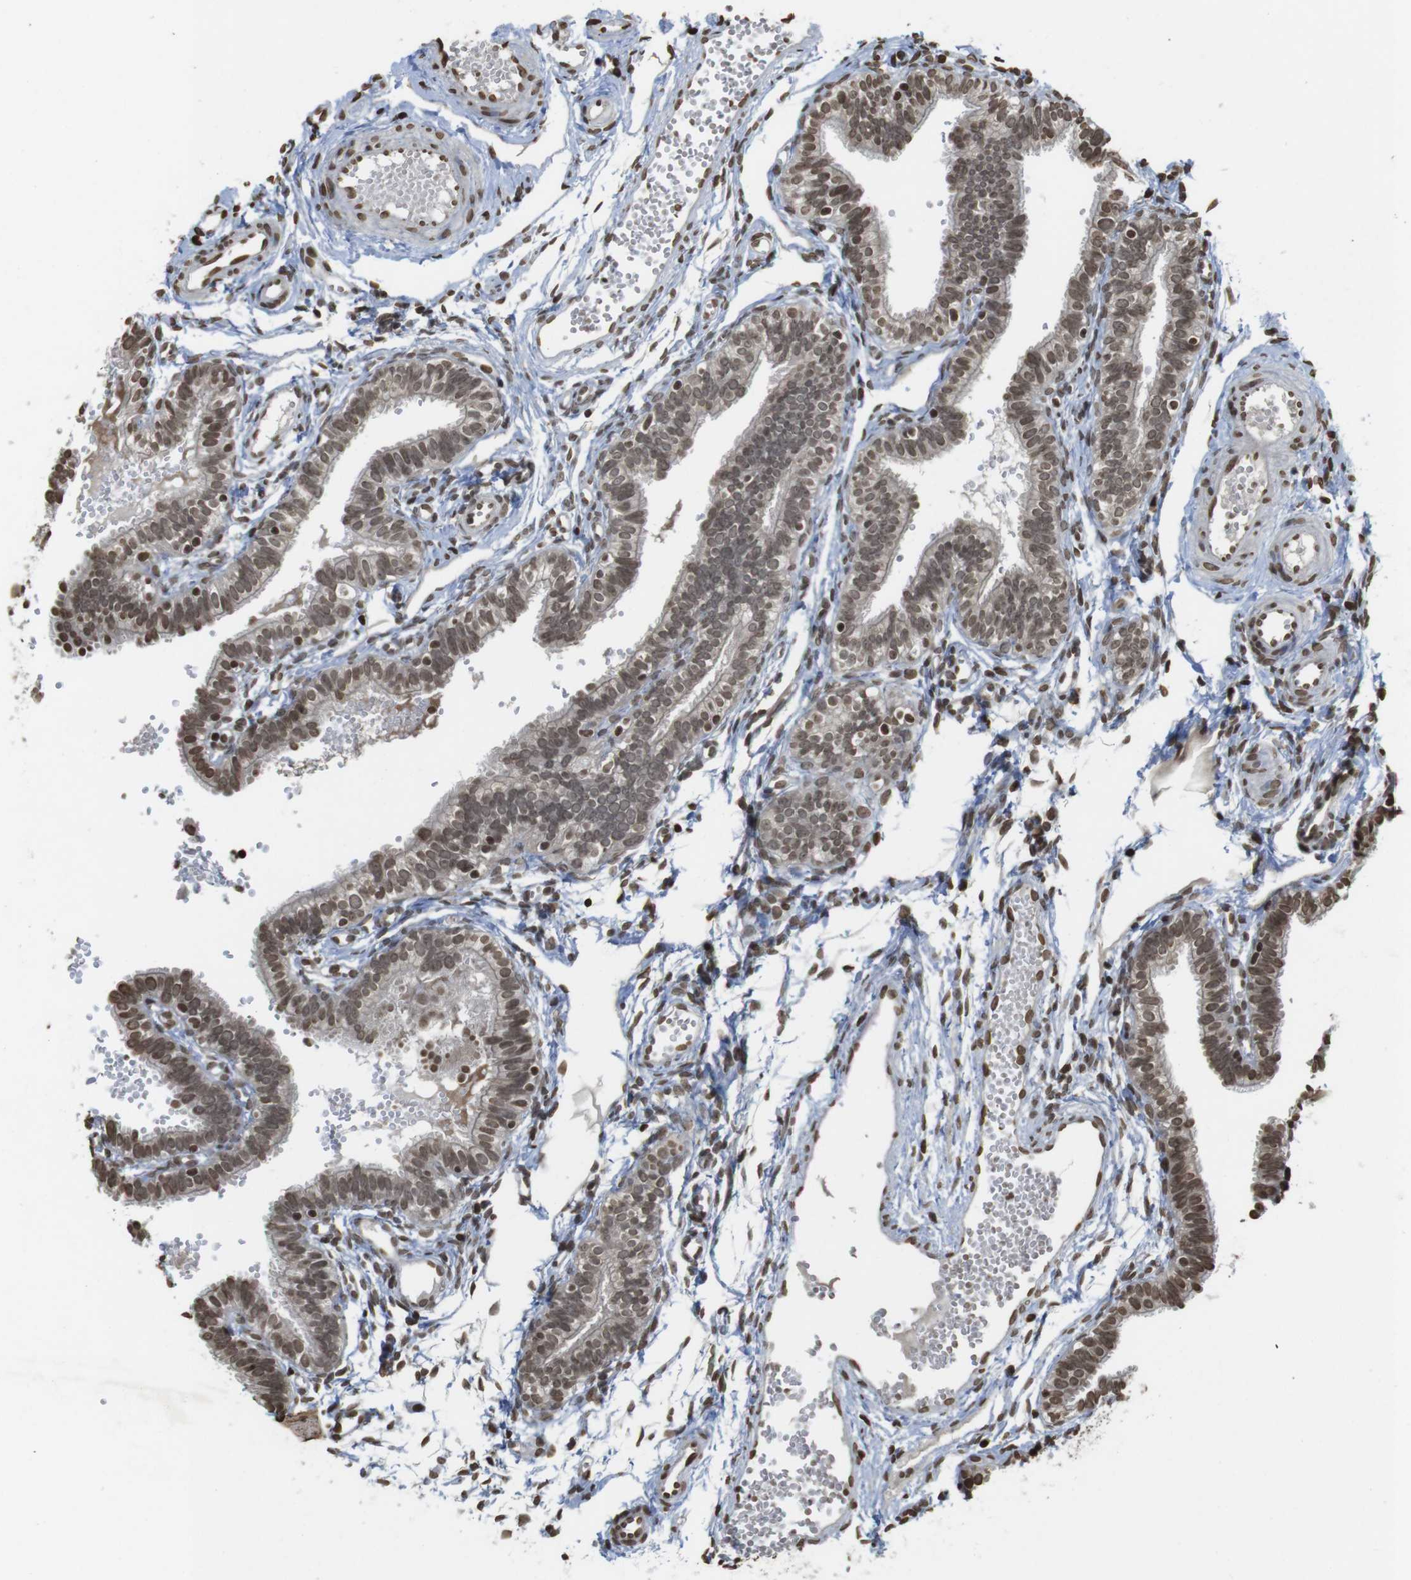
{"staining": {"intensity": "weak", "quantity": ">75%", "location": "nuclear"}, "tissue": "fallopian tube", "cell_type": "Glandular cells", "image_type": "normal", "snomed": [{"axis": "morphology", "description": "Normal tissue, NOS"}, {"axis": "topography", "description": "Fallopian tube"}, {"axis": "topography", "description": "Placenta"}], "caption": "DAB (3,3'-diaminobenzidine) immunohistochemical staining of normal human fallopian tube demonstrates weak nuclear protein expression in about >75% of glandular cells. (Stains: DAB in brown, nuclei in blue, Microscopy: brightfield microscopy at high magnification).", "gene": "FOXA3", "patient": {"sex": "female", "age": 34}}